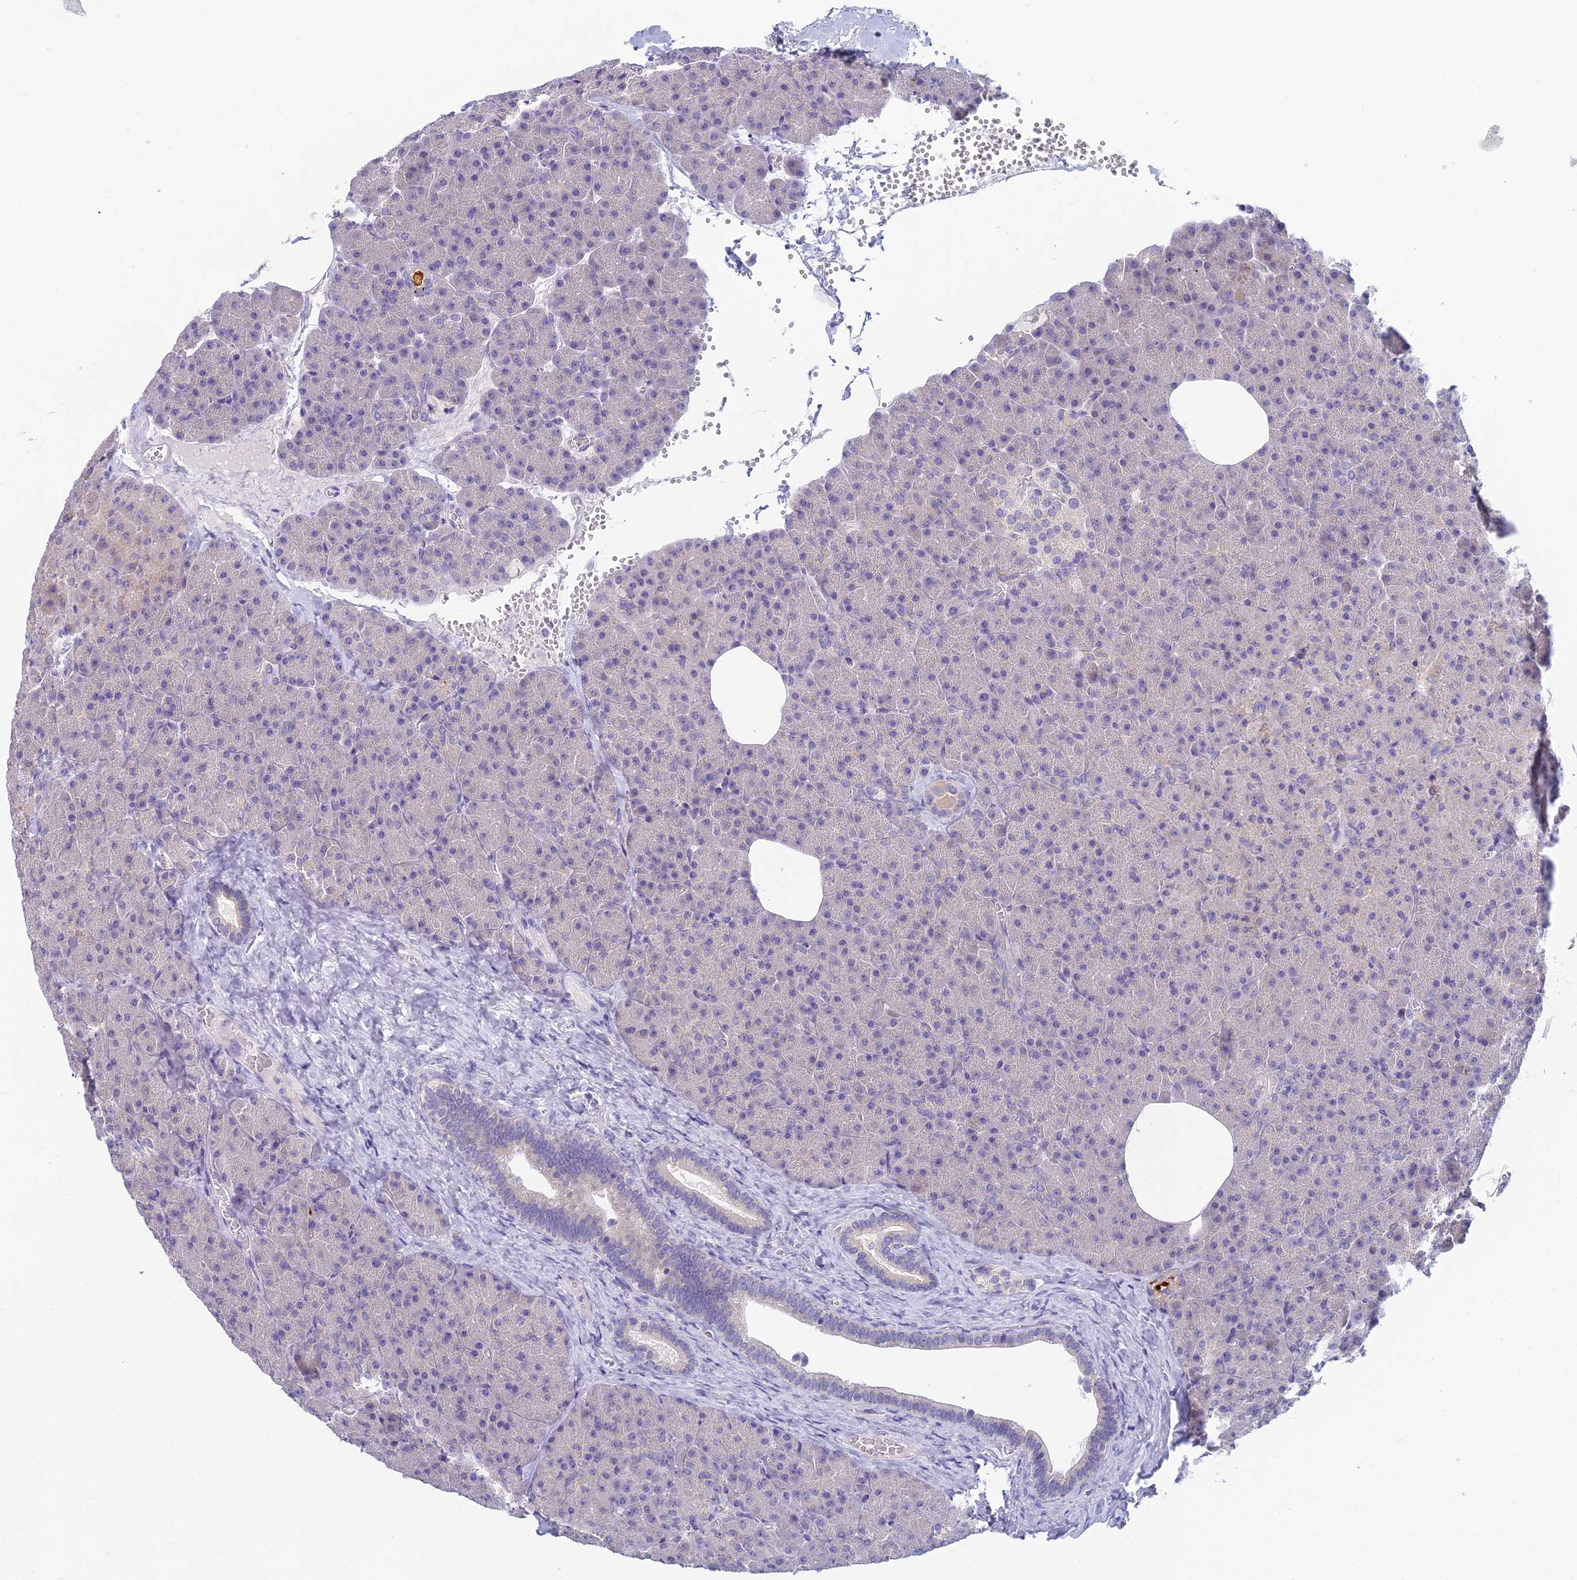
{"staining": {"intensity": "negative", "quantity": "none", "location": "none"}, "tissue": "pancreas", "cell_type": "Exocrine glandular cells", "image_type": "normal", "snomed": [{"axis": "morphology", "description": "Normal tissue, NOS"}, {"axis": "morphology", "description": "Carcinoid, malignant, NOS"}, {"axis": "topography", "description": "Pancreas"}], "caption": "Immunohistochemical staining of benign human pancreas reveals no significant expression in exocrine glandular cells. Nuclei are stained in blue.", "gene": "SLC25A41", "patient": {"sex": "female", "age": 35}}